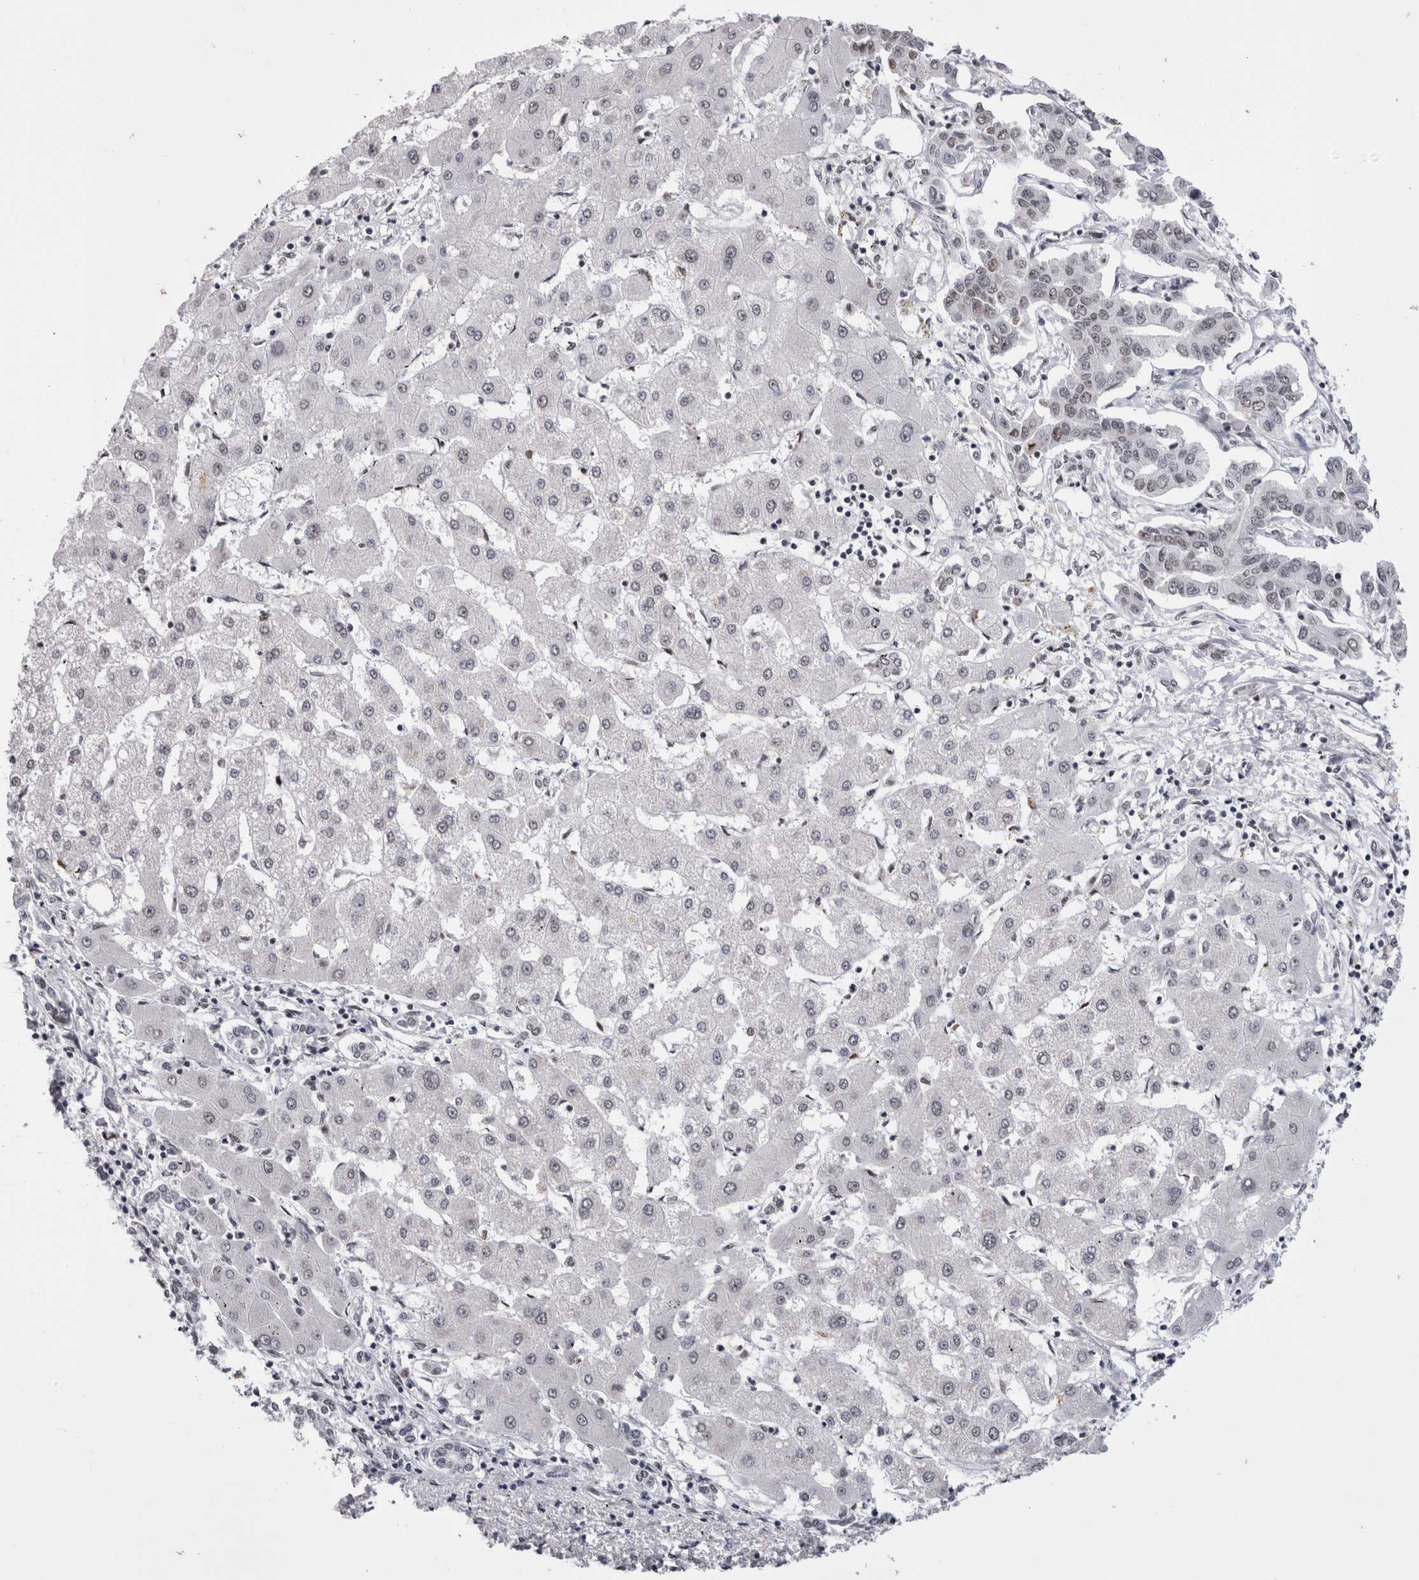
{"staining": {"intensity": "weak", "quantity": "25%-75%", "location": "nuclear"}, "tissue": "liver cancer", "cell_type": "Tumor cells", "image_type": "cancer", "snomed": [{"axis": "morphology", "description": "Cholangiocarcinoma"}, {"axis": "topography", "description": "Liver"}], "caption": "Approximately 25%-75% of tumor cells in liver cancer show weak nuclear protein staining as visualized by brown immunohistochemical staining.", "gene": "SMC1A", "patient": {"sex": "male", "age": 59}}